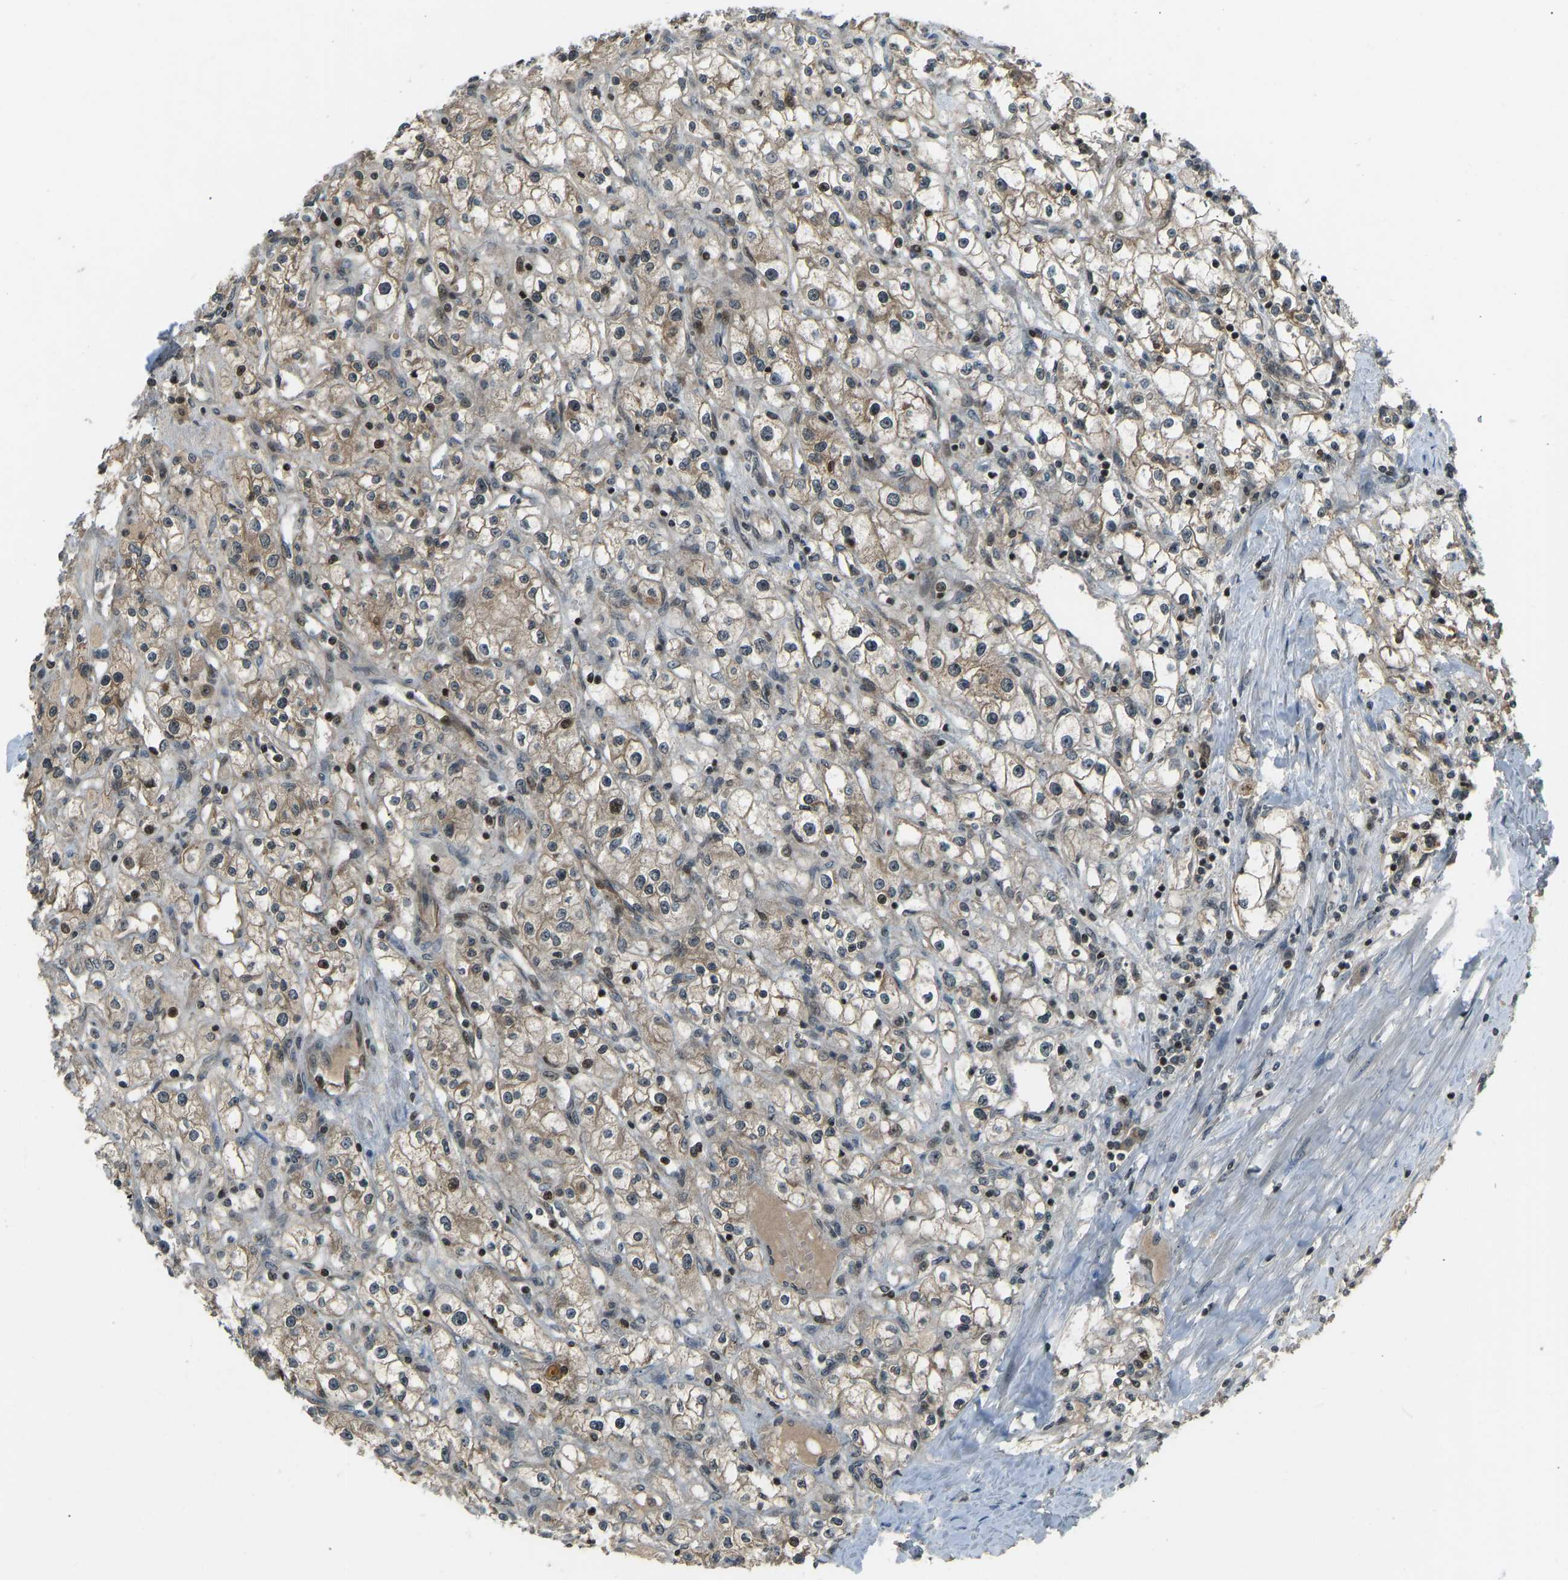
{"staining": {"intensity": "moderate", "quantity": ">75%", "location": "cytoplasmic/membranous,nuclear"}, "tissue": "renal cancer", "cell_type": "Tumor cells", "image_type": "cancer", "snomed": [{"axis": "morphology", "description": "Adenocarcinoma, NOS"}, {"axis": "topography", "description": "Kidney"}], "caption": "Renal cancer (adenocarcinoma) stained with a brown dye exhibits moderate cytoplasmic/membranous and nuclear positive staining in approximately >75% of tumor cells.", "gene": "SVOPL", "patient": {"sex": "male", "age": 56}}